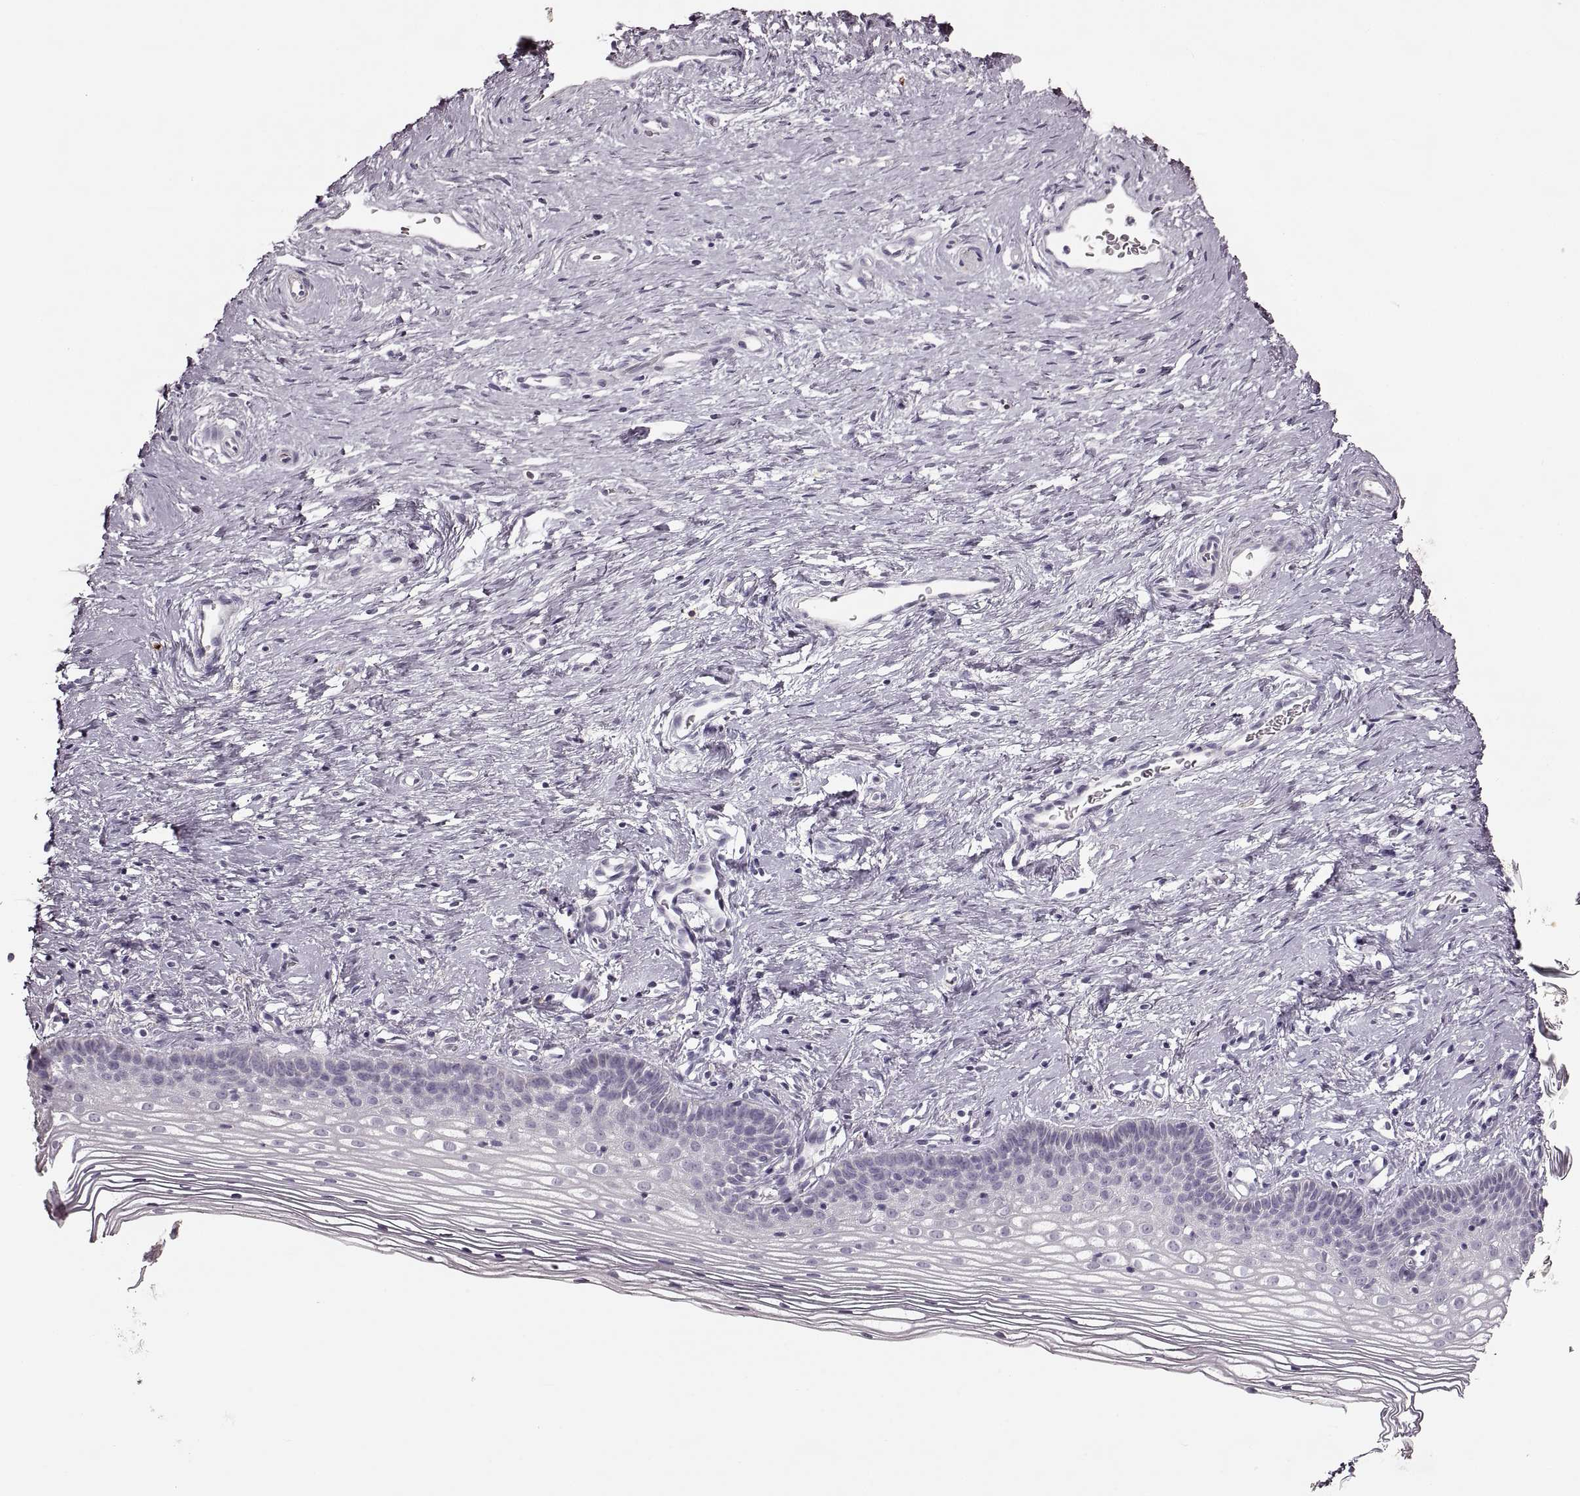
{"staining": {"intensity": "negative", "quantity": "none", "location": "none"}, "tissue": "cervix", "cell_type": "Glandular cells", "image_type": "normal", "snomed": [{"axis": "morphology", "description": "Normal tissue, NOS"}, {"axis": "topography", "description": "Cervix"}], "caption": "An IHC micrograph of benign cervix is shown. There is no staining in glandular cells of cervix. (Immunohistochemistry (ihc), brightfield microscopy, high magnification).", "gene": "CNTN1", "patient": {"sex": "female", "age": 39}}